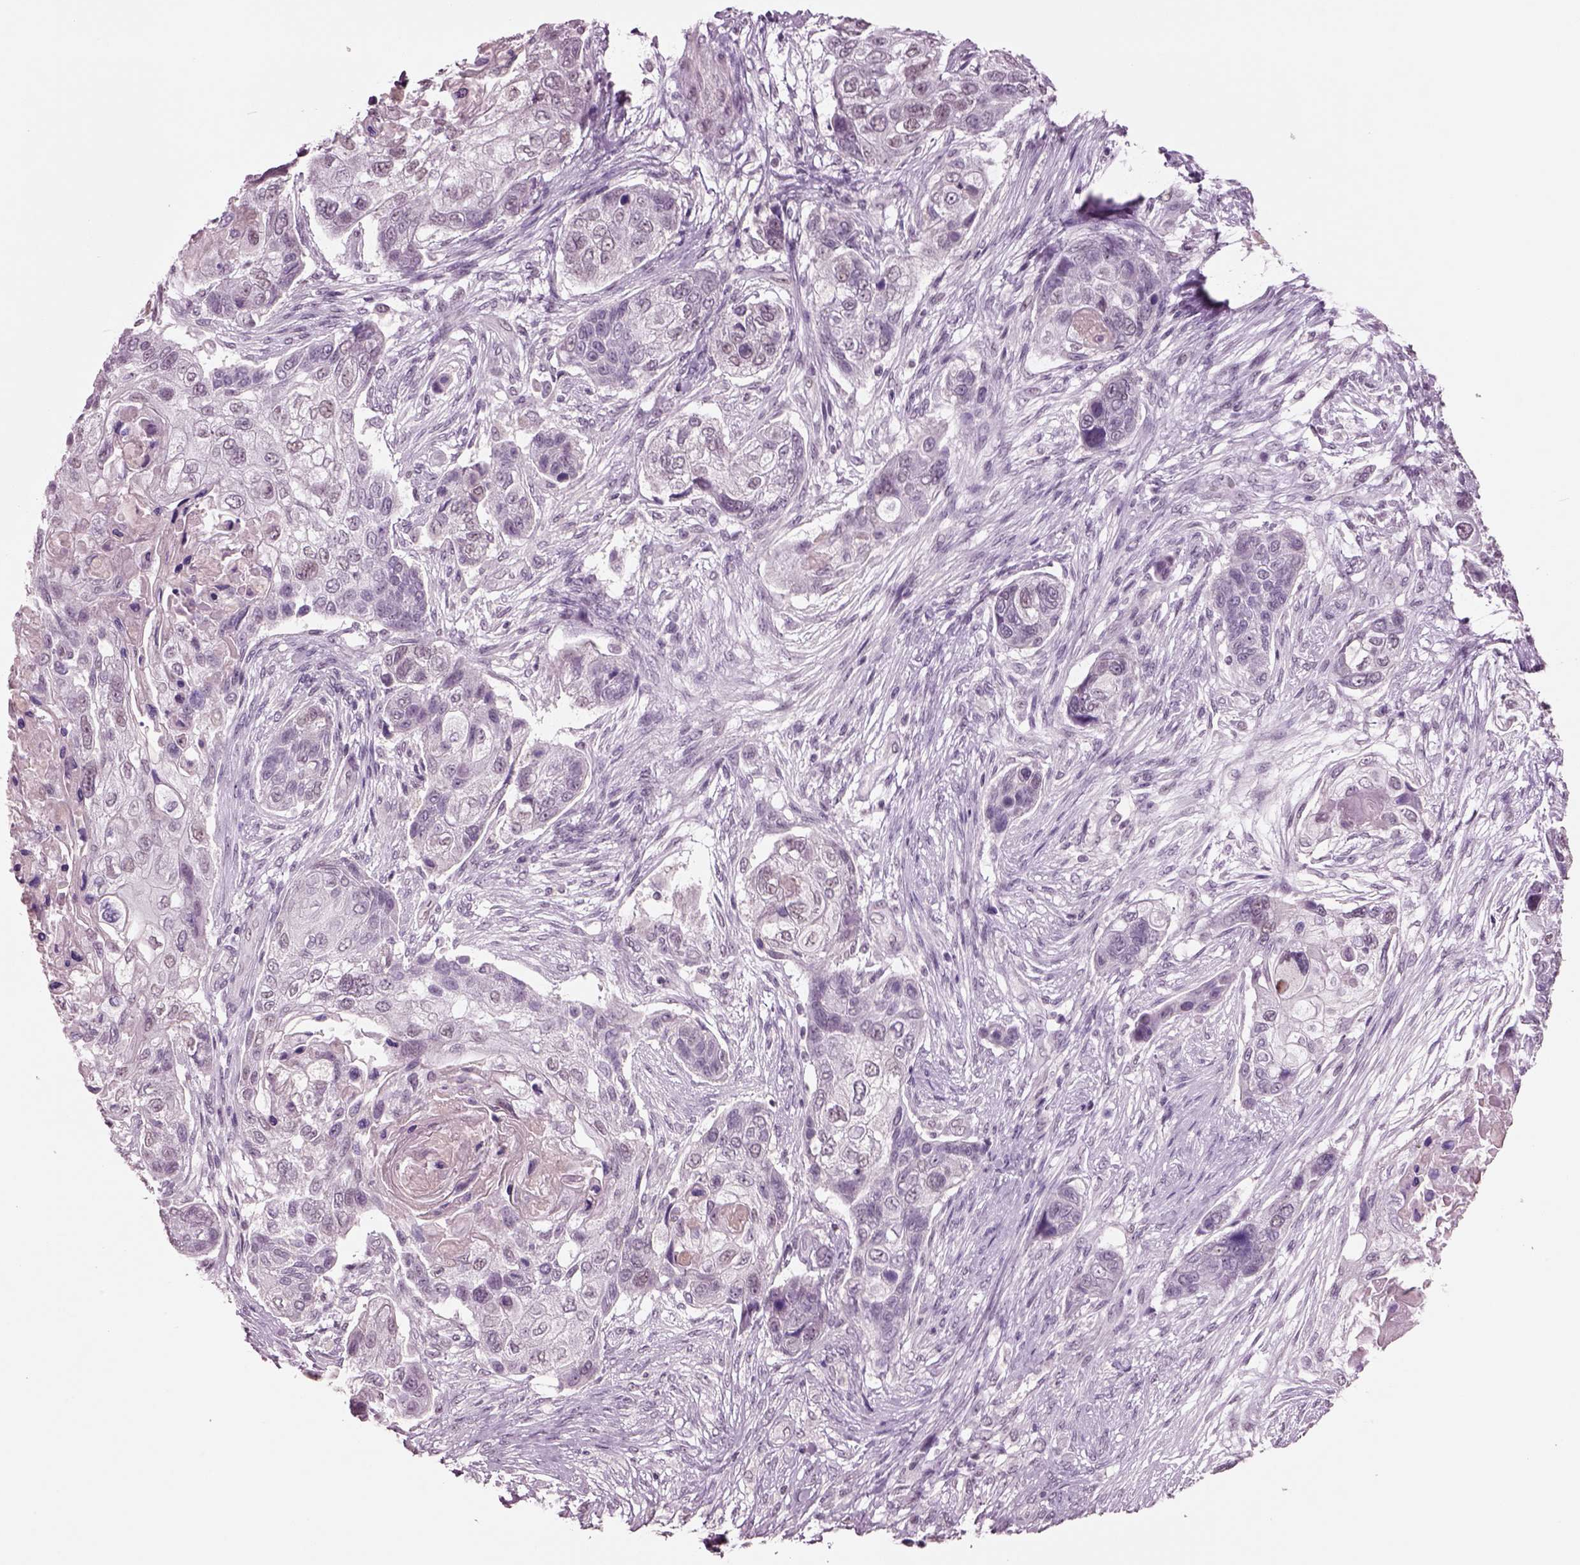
{"staining": {"intensity": "negative", "quantity": "none", "location": "none"}, "tissue": "lung cancer", "cell_type": "Tumor cells", "image_type": "cancer", "snomed": [{"axis": "morphology", "description": "Squamous cell carcinoma, NOS"}, {"axis": "topography", "description": "Lung"}], "caption": "Photomicrograph shows no significant protein staining in tumor cells of lung squamous cell carcinoma.", "gene": "SEPHS1", "patient": {"sex": "male", "age": 69}}